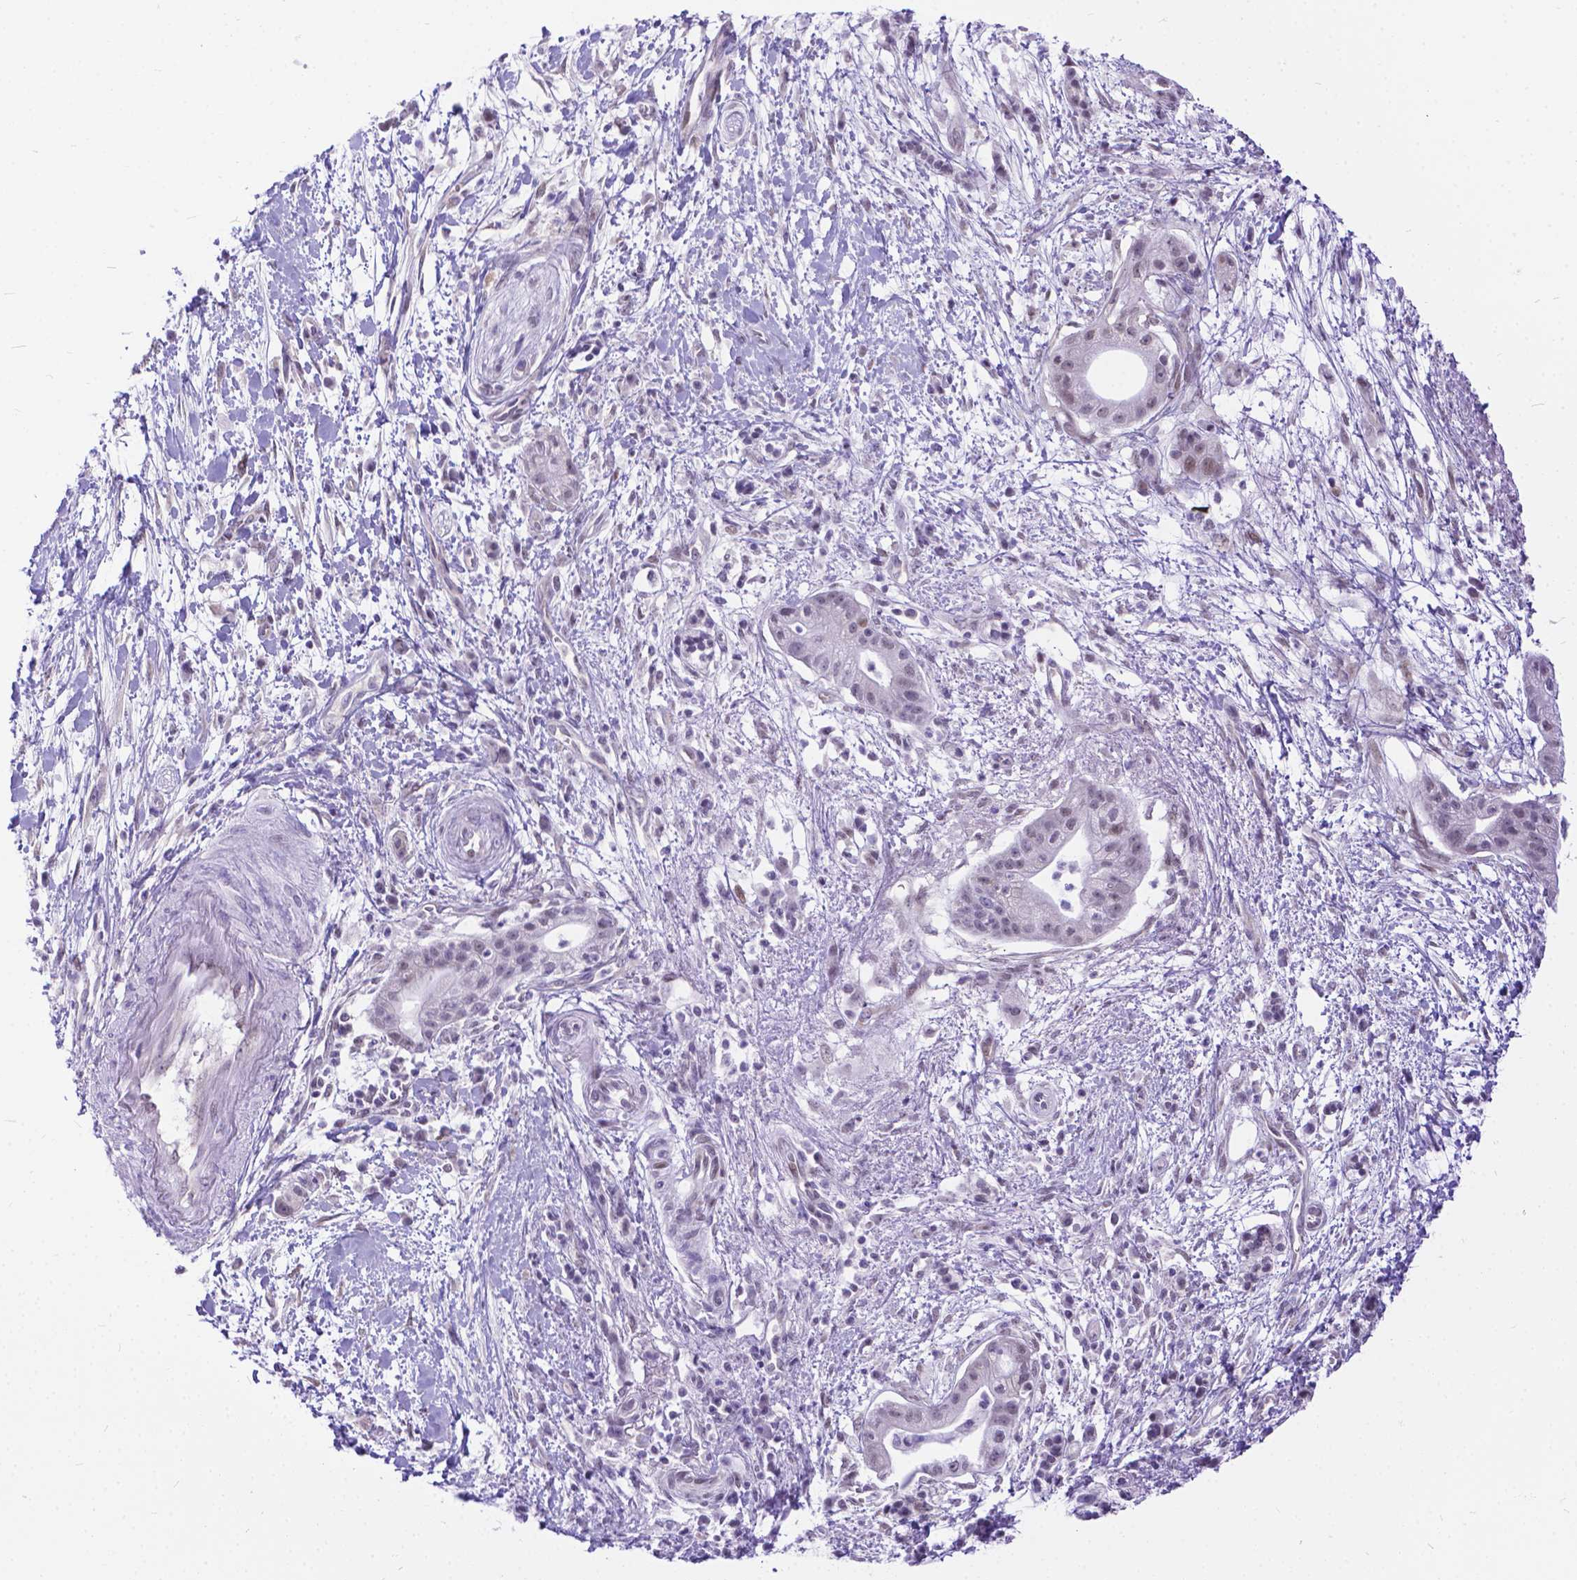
{"staining": {"intensity": "weak", "quantity": "25%-75%", "location": "nuclear"}, "tissue": "pancreatic cancer", "cell_type": "Tumor cells", "image_type": "cancer", "snomed": [{"axis": "morphology", "description": "Normal tissue, NOS"}, {"axis": "morphology", "description": "Adenocarcinoma, NOS"}, {"axis": "topography", "description": "Lymph node"}, {"axis": "topography", "description": "Pancreas"}], "caption": "Protein staining shows weak nuclear staining in about 25%-75% of tumor cells in pancreatic cancer (adenocarcinoma). (DAB (3,3'-diaminobenzidine) IHC with brightfield microscopy, high magnification).", "gene": "FAM124B", "patient": {"sex": "female", "age": 58}}